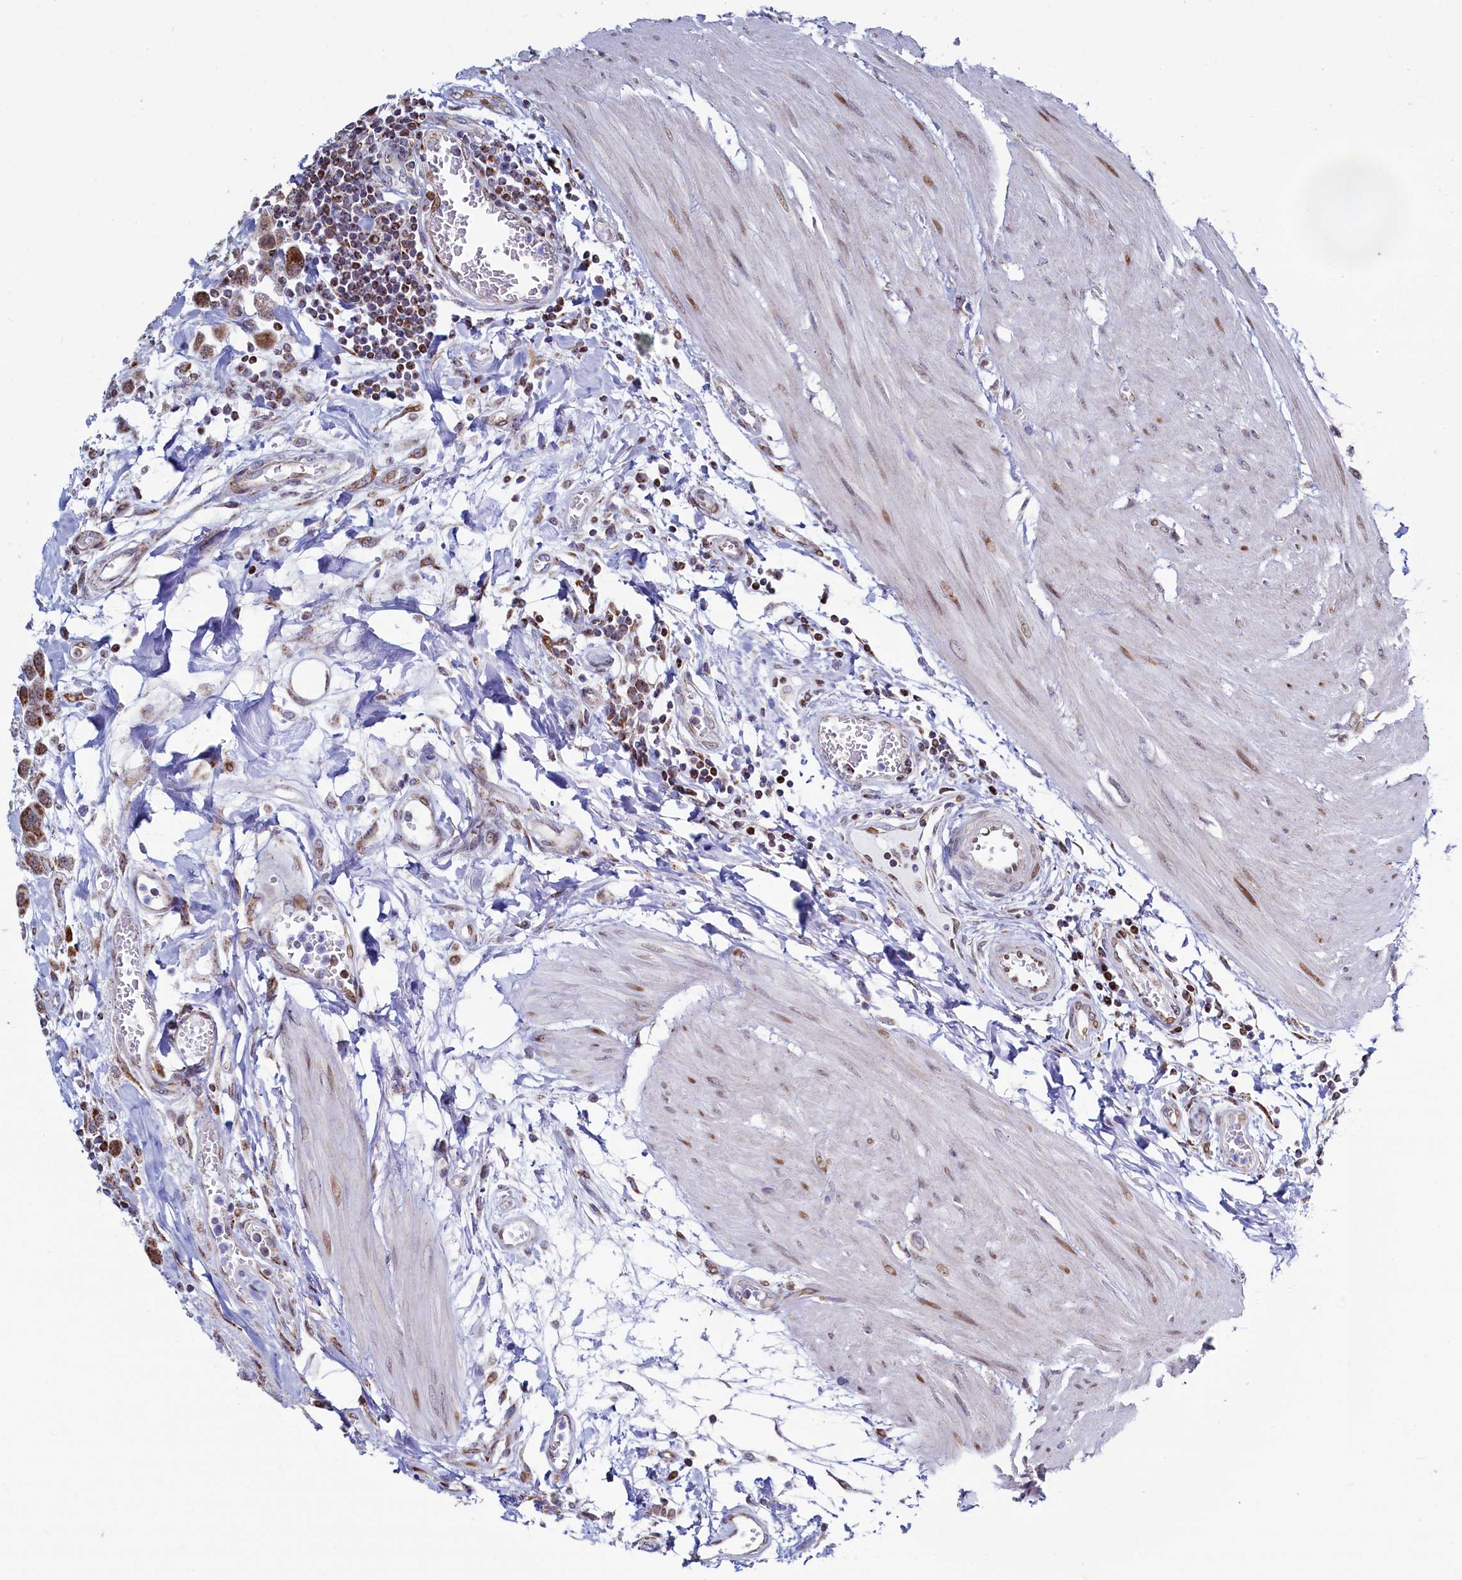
{"staining": {"intensity": "moderate", "quantity": ">75%", "location": "cytoplasmic/membranous"}, "tissue": "urothelial cancer", "cell_type": "Tumor cells", "image_type": "cancer", "snomed": [{"axis": "morphology", "description": "Urothelial carcinoma, High grade"}, {"axis": "topography", "description": "Urinary bladder"}], "caption": "Immunohistochemistry micrograph of neoplastic tissue: human urothelial carcinoma (high-grade) stained using immunohistochemistry reveals medium levels of moderate protein expression localized specifically in the cytoplasmic/membranous of tumor cells, appearing as a cytoplasmic/membranous brown color.", "gene": "HDGFL3", "patient": {"sex": "male", "age": 50}}